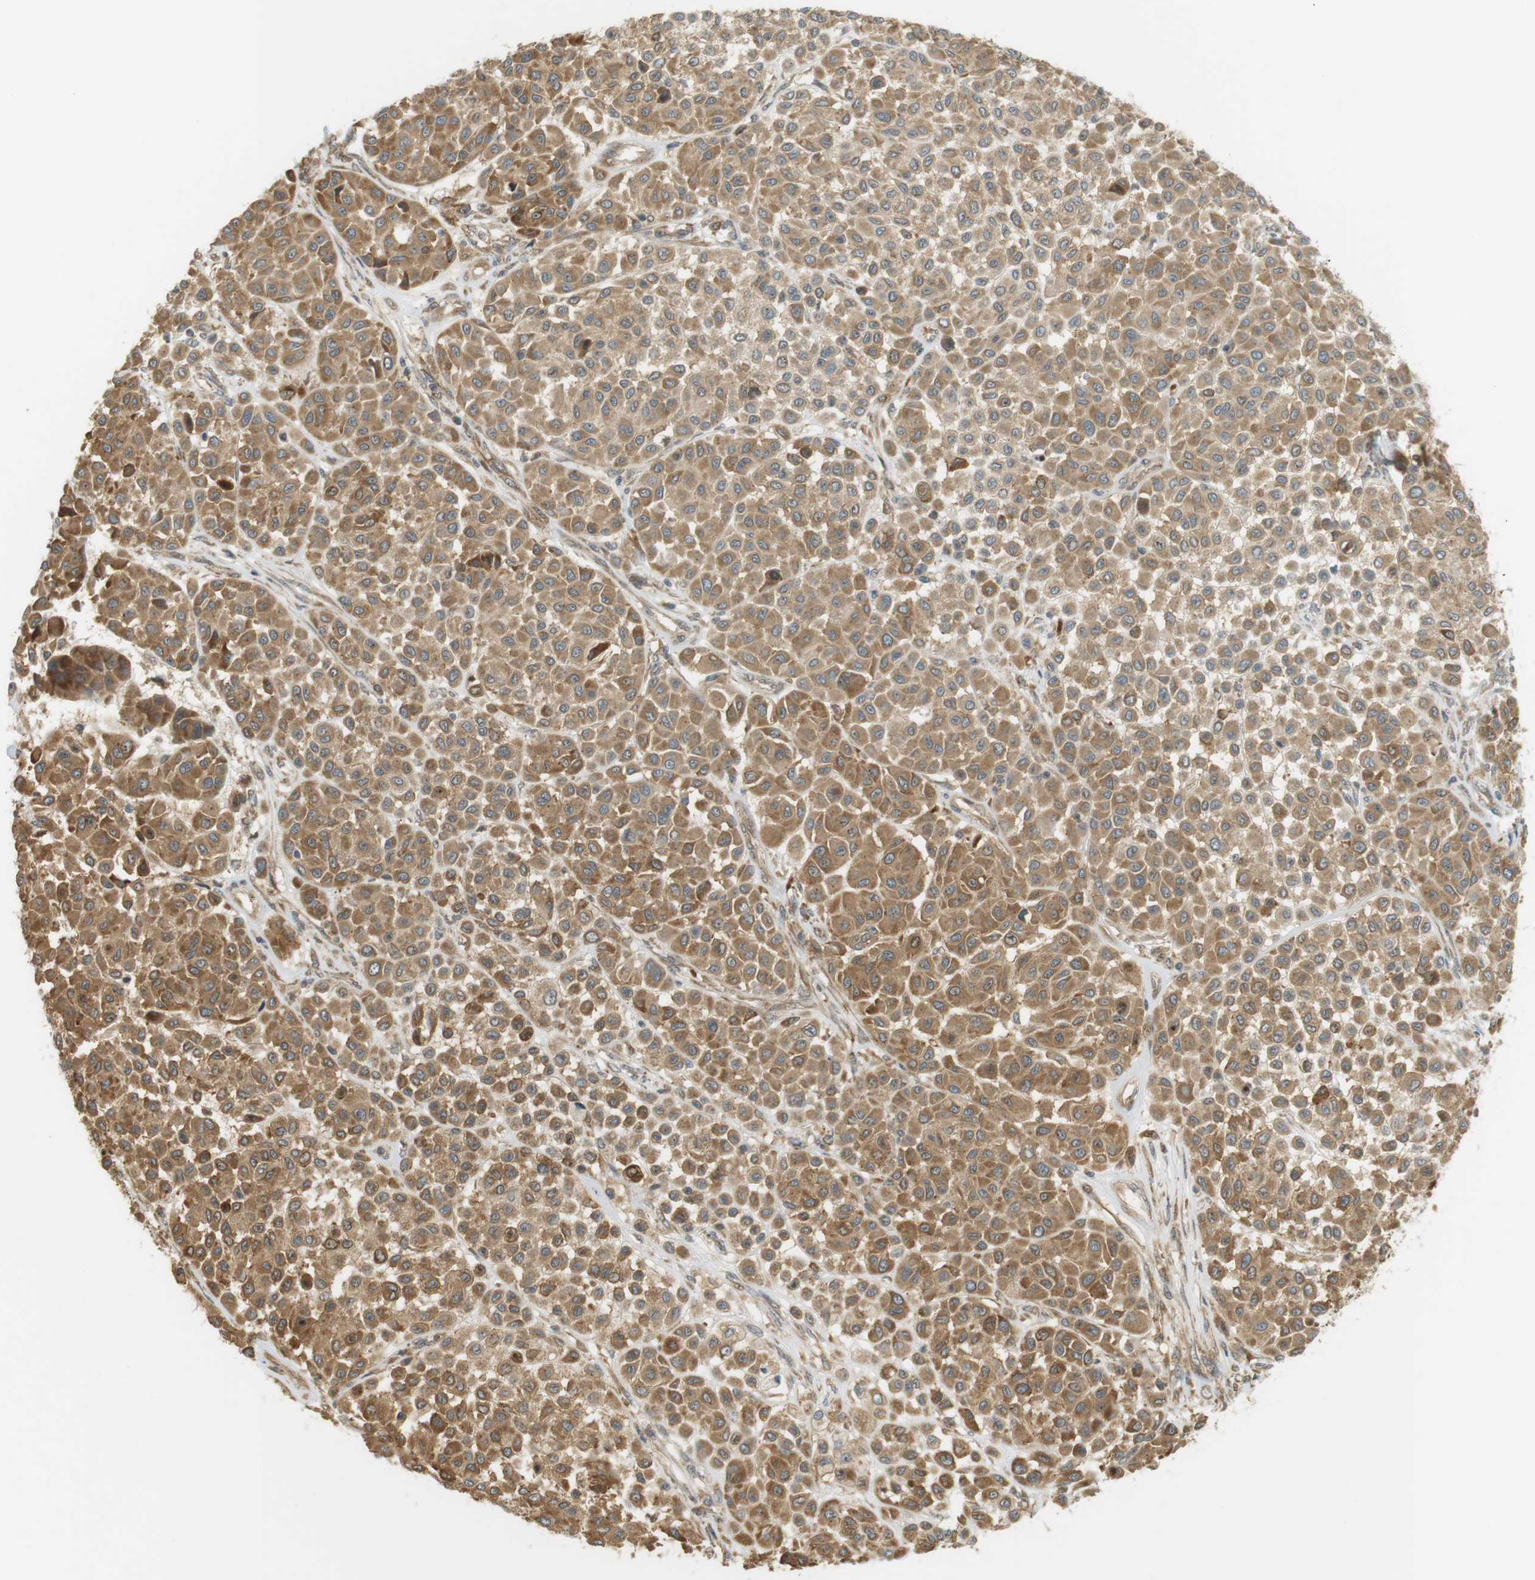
{"staining": {"intensity": "moderate", "quantity": ">75%", "location": "cytoplasmic/membranous,nuclear"}, "tissue": "melanoma", "cell_type": "Tumor cells", "image_type": "cancer", "snomed": [{"axis": "morphology", "description": "Malignant melanoma, Metastatic site"}, {"axis": "topography", "description": "Soft tissue"}], "caption": "Immunohistochemical staining of human melanoma displays moderate cytoplasmic/membranous and nuclear protein staining in about >75% of tumor cells. (DAB IHC with brightfield microscopy, high magnification).", "gene": "PA2G4", "patient": {"sex": "male", "age": 41}}